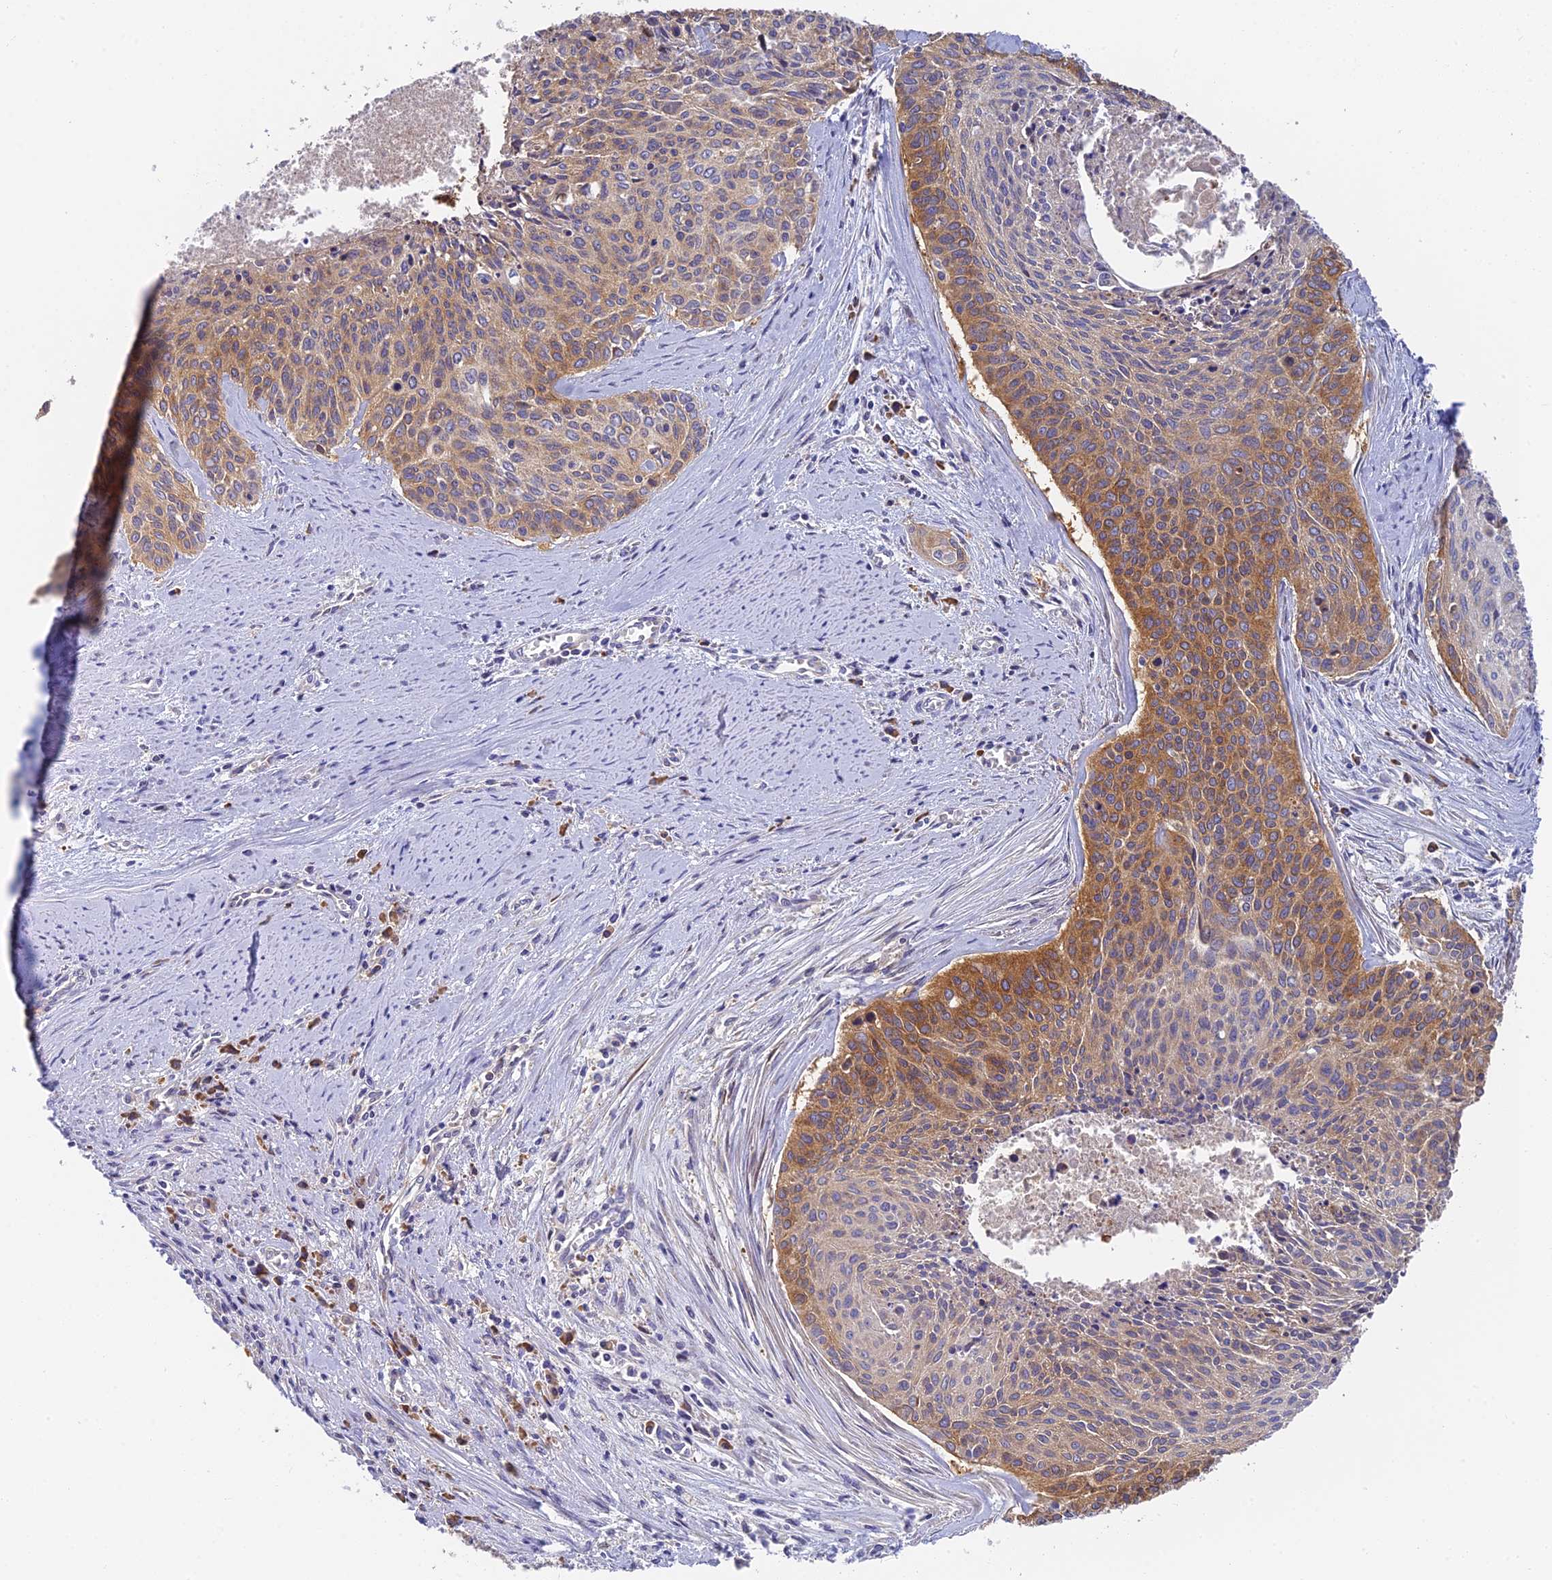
{"staining": {"intensity": "moderate", "quantity": "25%-75%", "location": "cytoplasmic/membranous"}, "tissue": "cervical cancer", "cell_type": "Tumor cells", "image_type": "cancer", "snomed": [{"axis": "morphology", "description": "Squamous cell carcinoma, NOS"}, {"axis": "topography", "description": "Cervix"}], "caption": "A histopathology image of human cervical cancer (squamous cell carcinoma) stained for a protein demonstrates moderate cytoplasmic/membranous brown staining in tumor cells. The staining is performed using DAB brown chromogen to label protein expression. The nuclei are counter-stained blue using hematoxylin.", "gene": "IPO5", "patient": {"sex": "female", "age": 55}}